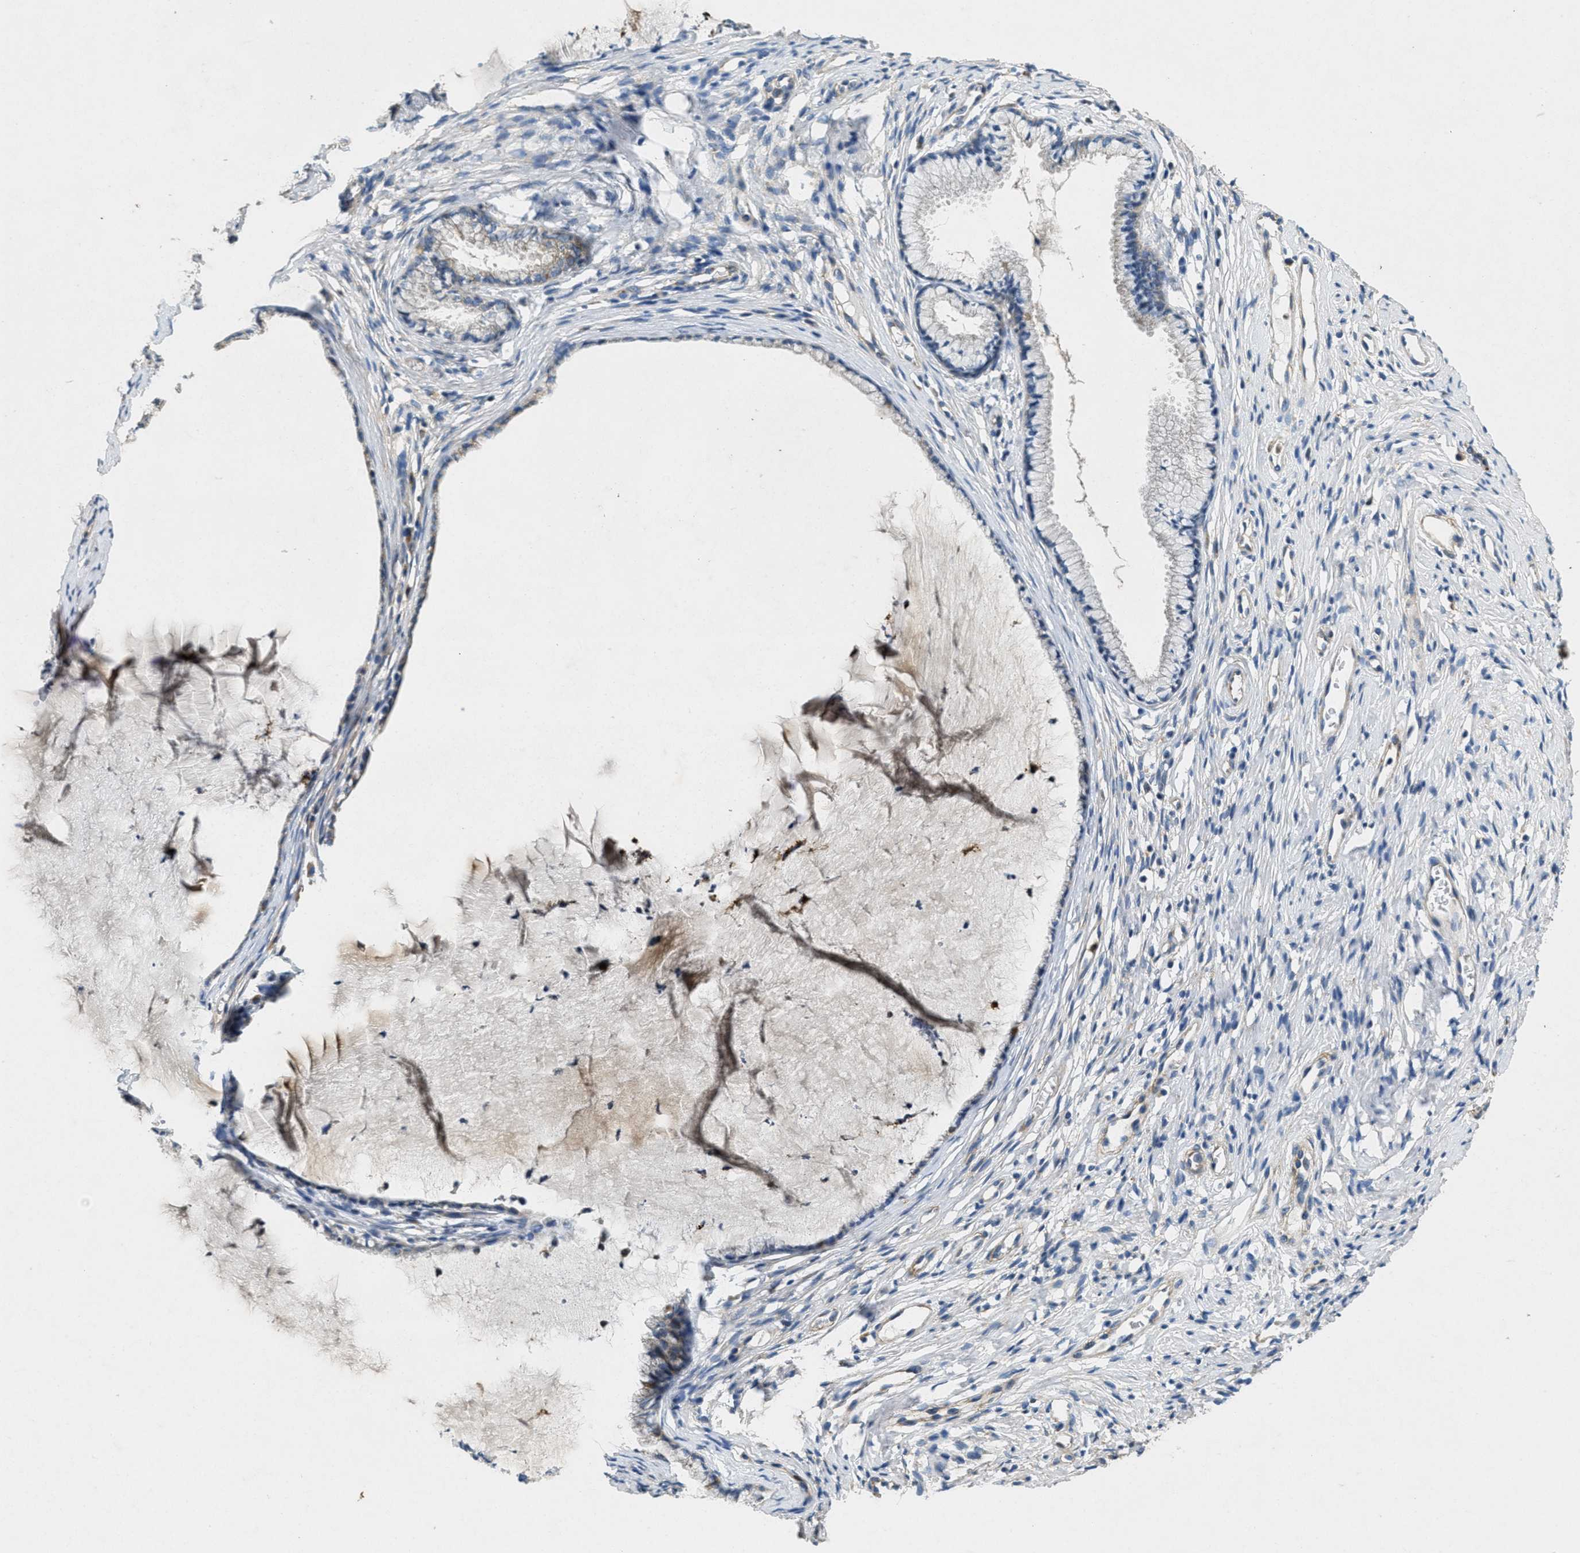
{"staining": {"intensity": "negative", "quantity": "none", "location": "none"}, "tissue": "cervix", "cell_type": "Glandular cells", "image_type": "normal", "snomed": [{"axis": "morphology", "description": "Normal tissue, NOS"}, {"axis": "topography", "description": "Cervix"}], "caption": "This is an immunohistochemistry (IHC) photomicrograph of unremarkable human cervix. There is no staining in glandular cells.", "gene": "TOMM70", "patient": {"sex": "female", "age": 77}}